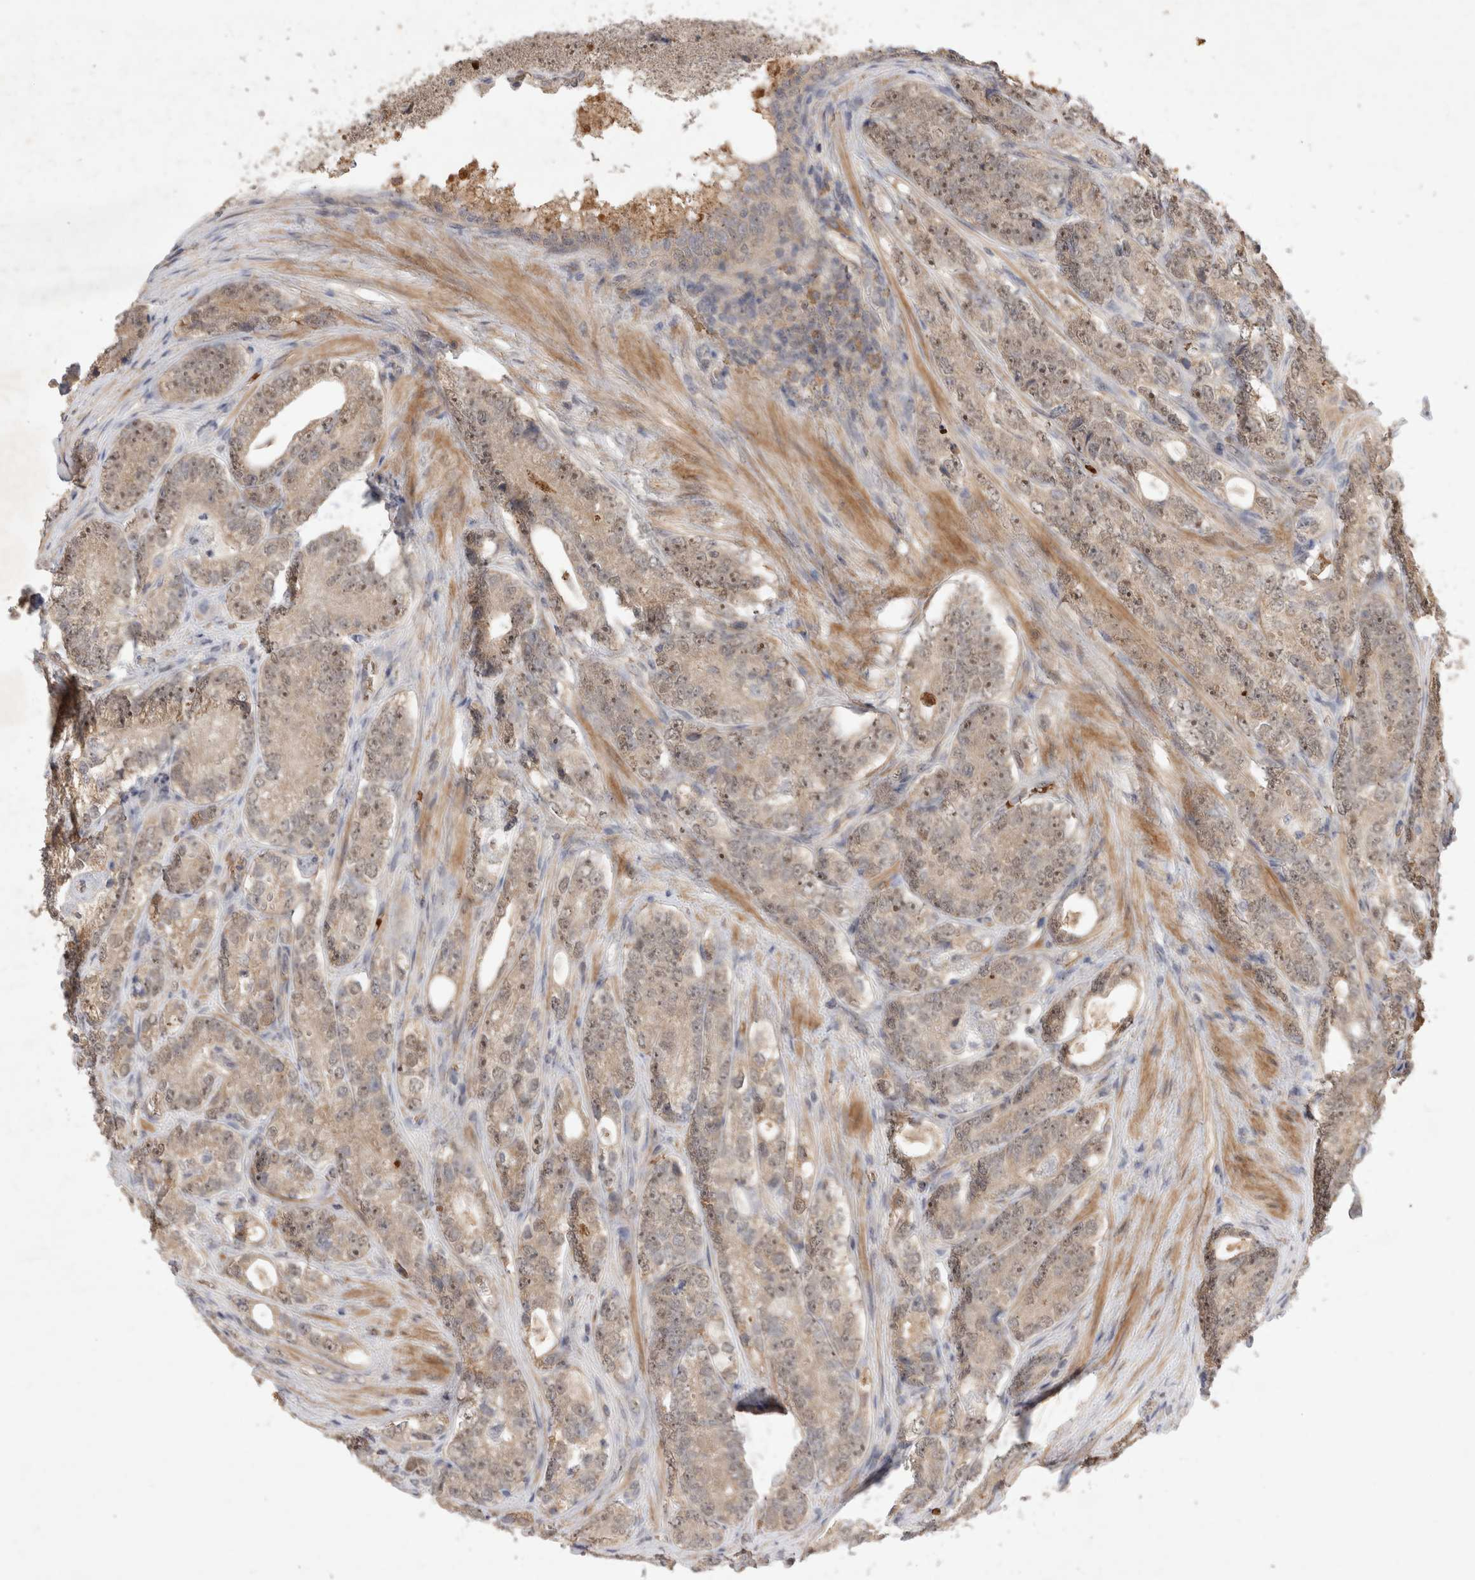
{"staining": {"intensity": "moderate", "quantity": ">75%", "location": "cytoplasmic/membranous,nuclear"}, "tissue": "prostate cancer", "cell_type": "Tumor cells", "image_type": "cancer", "snomed": [{"axis": "morphology", "description": "Adenocarcinoma, High grade"}, {"axis": "topography", "description": "Prostate"}], "caption": "Protein staining of prostate cancer (adenocarcinoma (high-grade)) tissue reveals moderate cytoplasmic/membranous and nuclear expression in about >75% of tumor cells. (Stains: DAB in brown, nuclei in blue, Microscopy: brightfield microscopy at high magnification).", "gene": "FAM221A", "patient": {"sex": "male", "age": 56}}